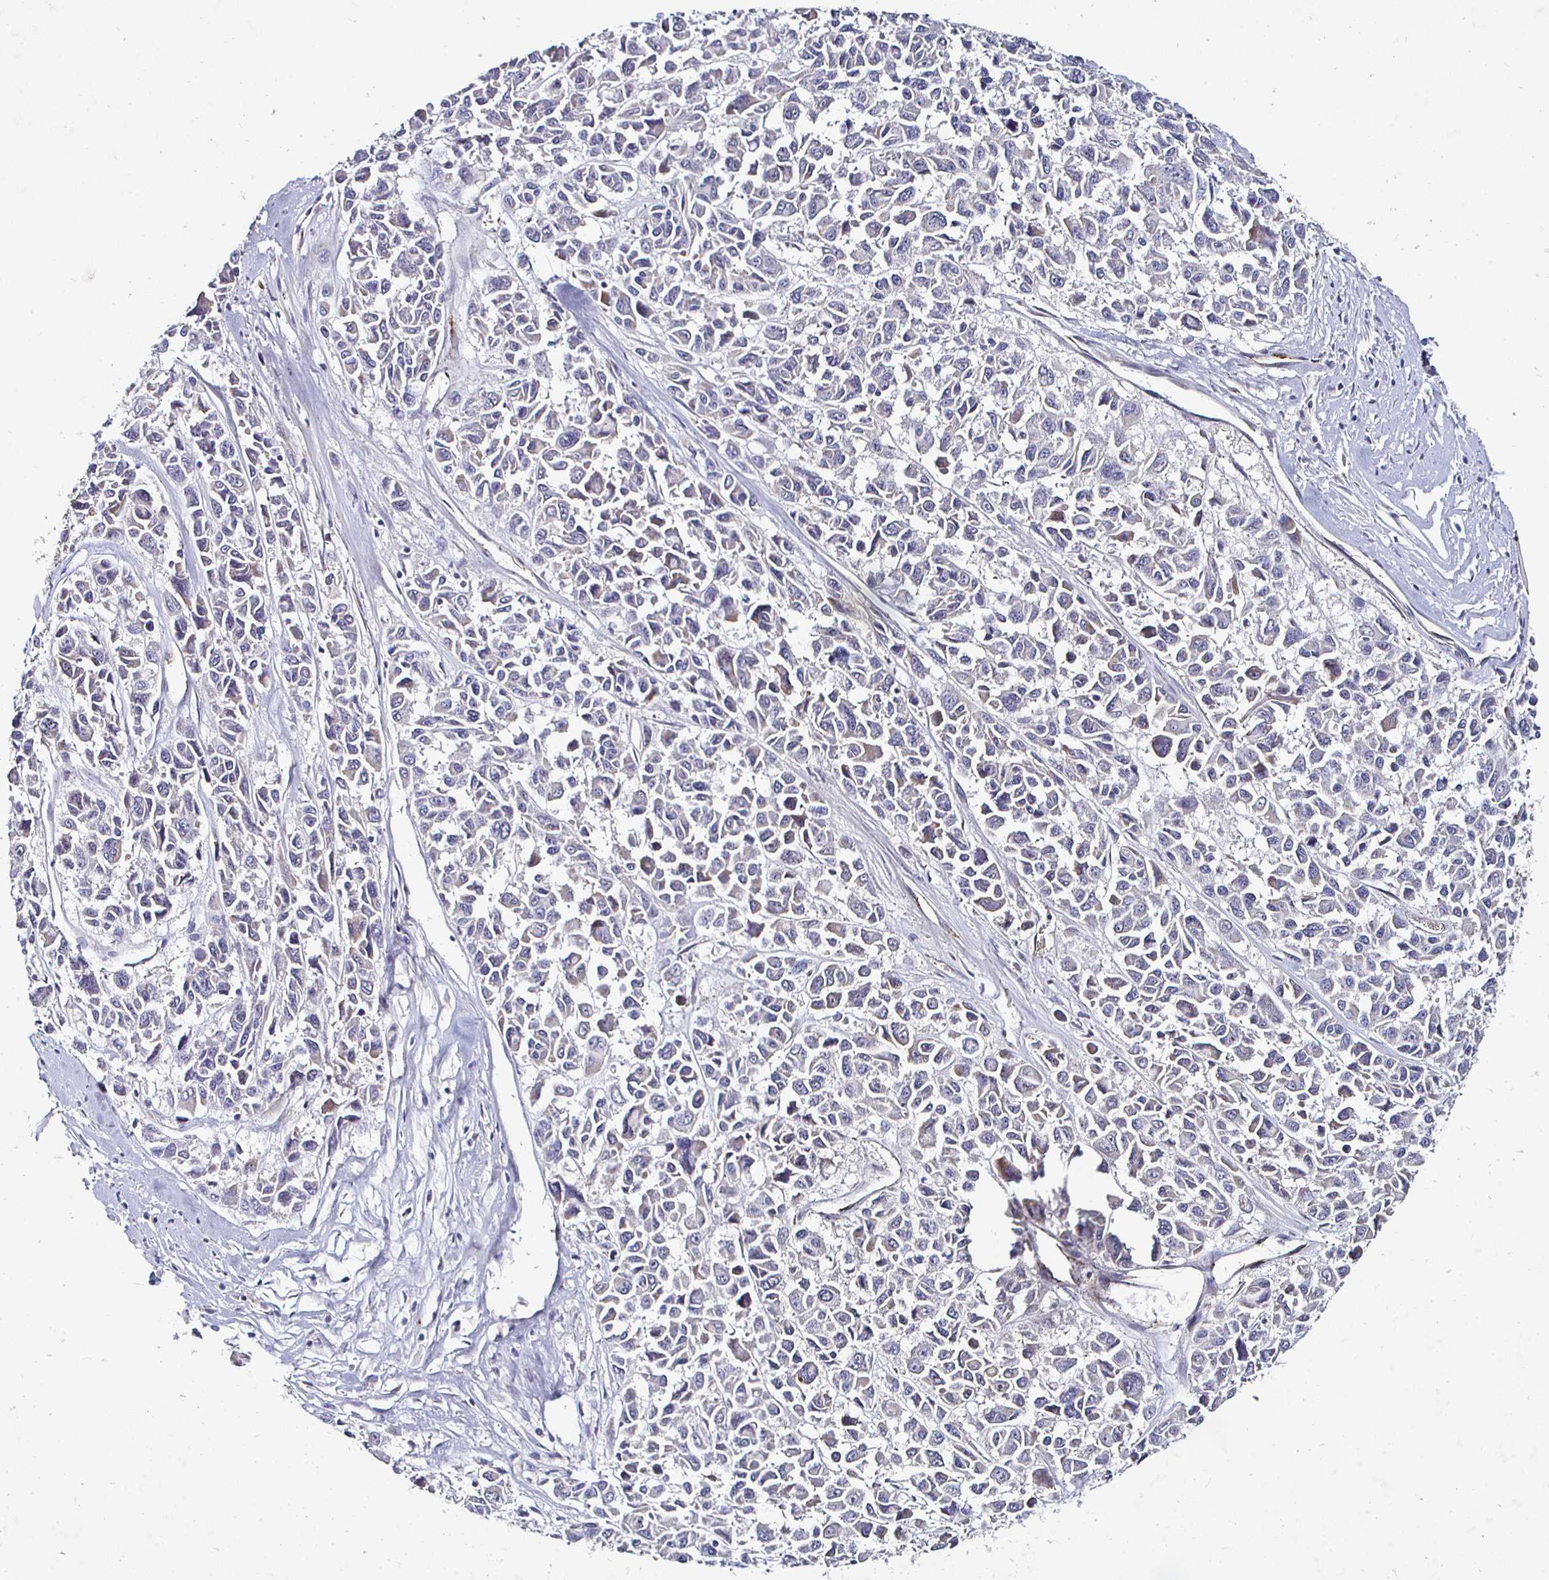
{"staining": {"intensity": "negative", "quantity": "none", "location": "none"}, "tissue": "melanoma", "cell_type": "Tumor cells", "image_type": "cancer", "snomed": [{"axis": "morphology", "description": "Malignant melanoma, NOS"}, {"axis": "topography", "description": "Skin"}], "caption": "Melanoma was stained to show a protein in brown. There is no significant expression in tumor cells.", "gene": "NRSN1", "patient": {"sex": "female", "age": 66}}